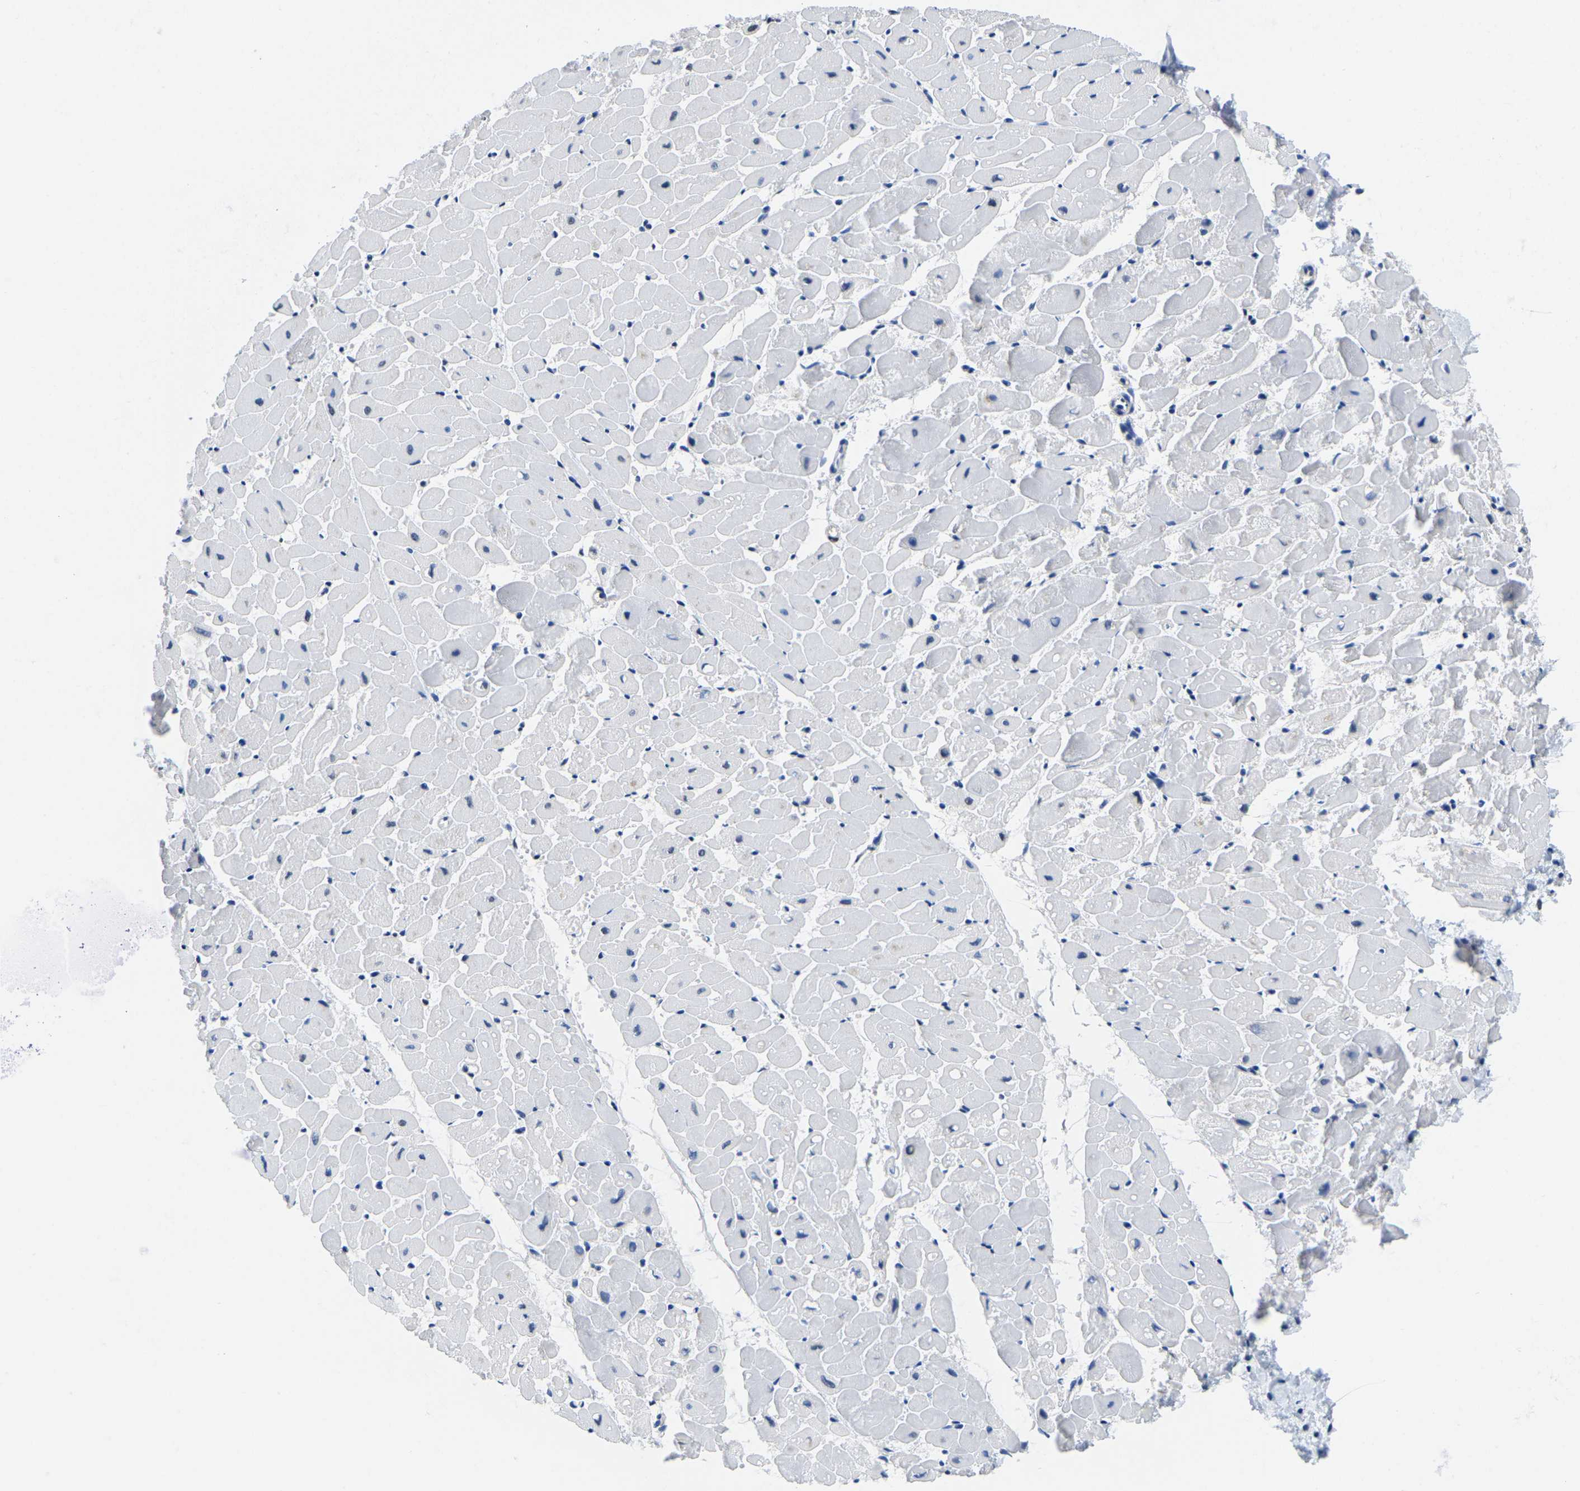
{"staining": {"intensity": "moderate", "quantity": "25%-75%", "location": "nuclear"}, "tissue": "heart muscle", "cell_type": "Cardiomyocytes", "image_type": "normal", "snomed": [{"axis": "morphology", "description": "Normal tissue, NOS"}, {"axis": "topography", "description": "Heart"}], "caption": "A brown stain highlights moderate nuclear positivity of a protein in cardiomyocytes of unremarkable heart muscle. Immunohistochemistry stains the protein in brown and the nuclei are stained blue.", "gene": "UBA1", "patient": {"sex": "female", "age": 19}}